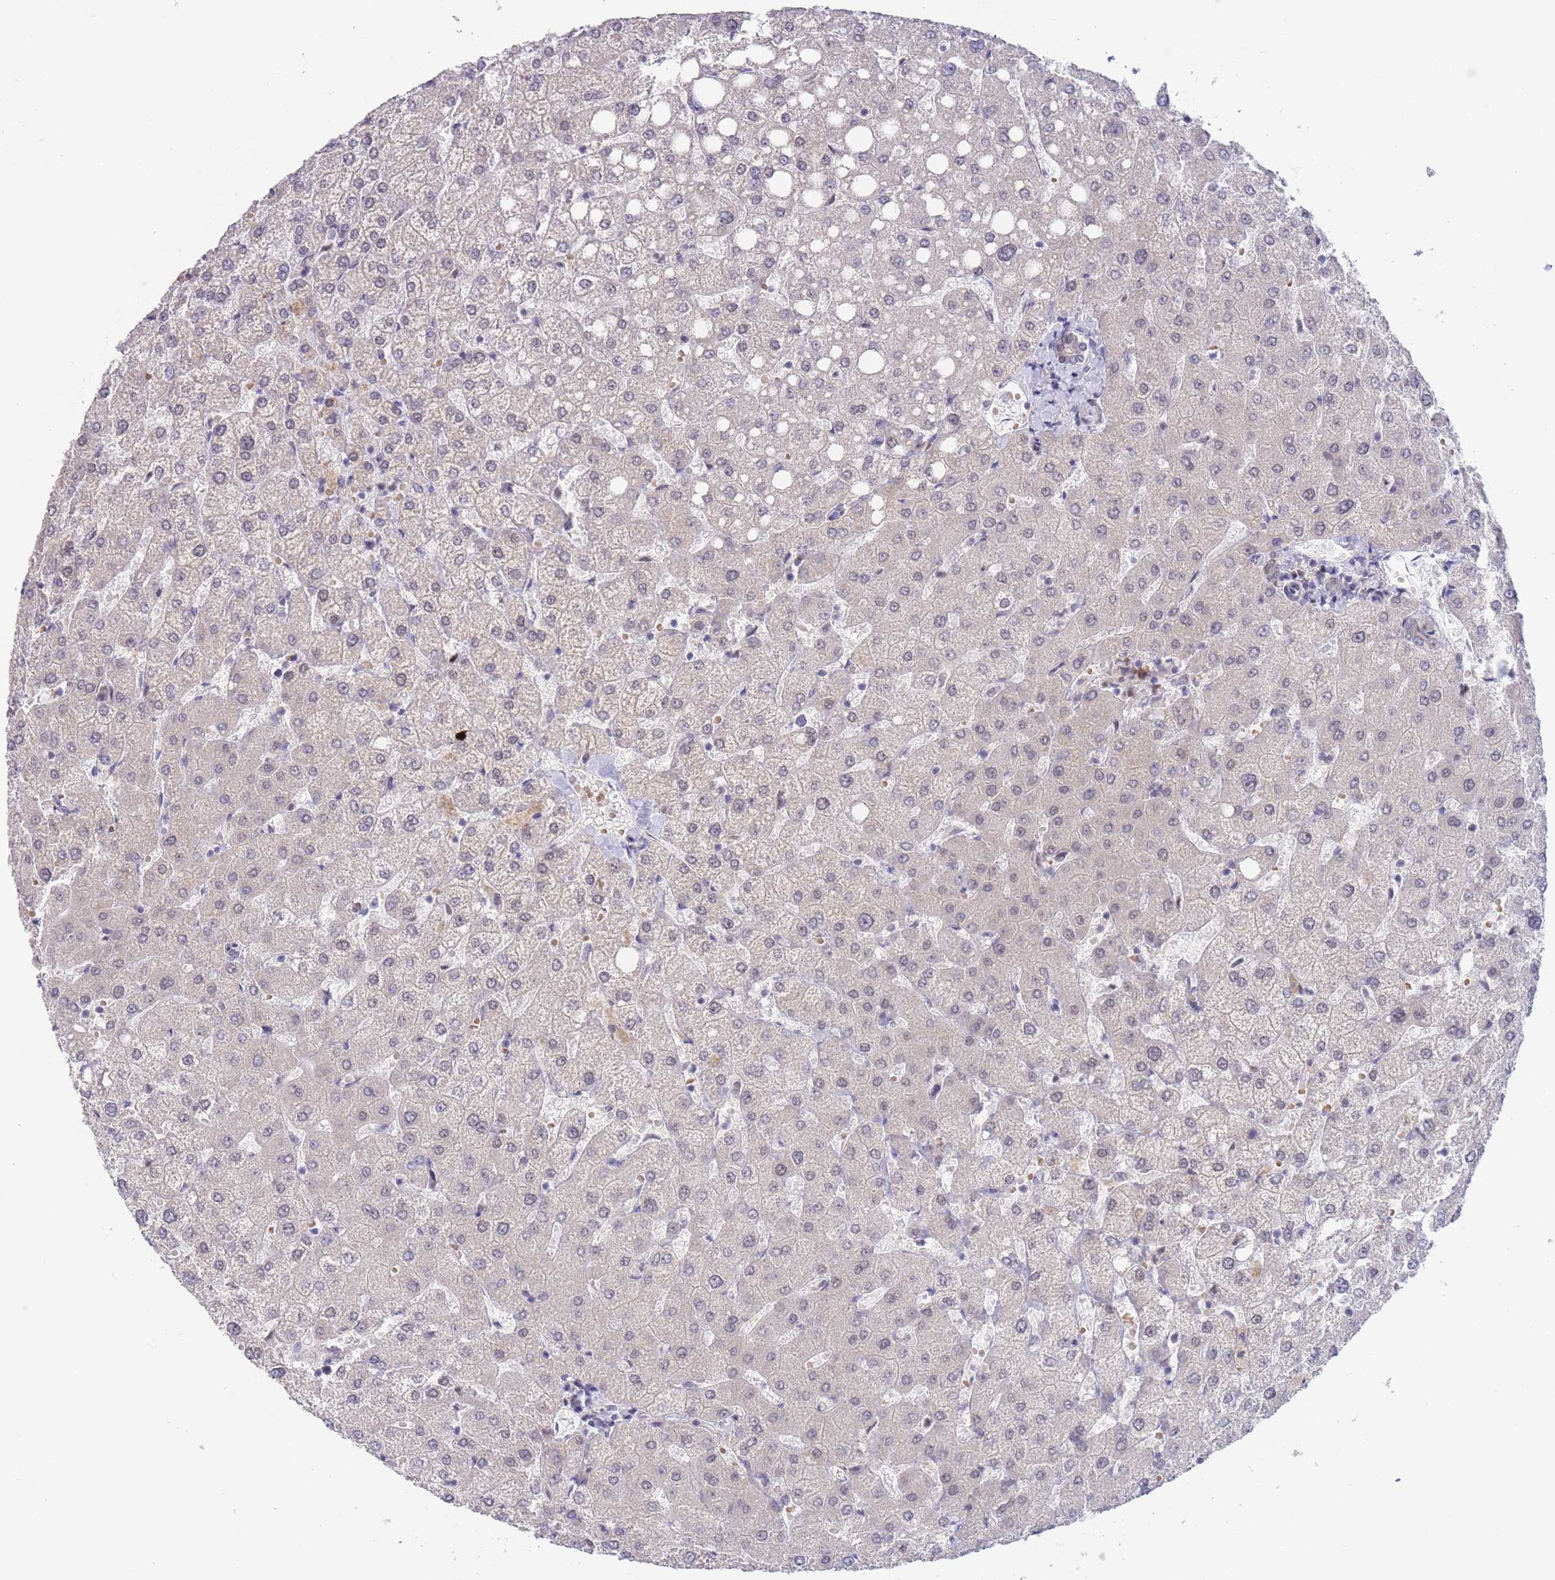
{"staining": {"intensity": "negative", "quantity": "none", "location": "none"}, "tissue": "liver", "cell_type": "Cholangiocytes", "image_type": "normal", "snomed": [{"axis": "morphology", "description": "Normal tissue, NOS"}, {"axis": "topography", "description": "Liver"}], "caption": "IHC photomicrograph of unremarkable human liver stained for a protein (brown), which demonstrates no expression in cholangiocytes.", "gene": "SMAD9", "patient": {"sex": "female", "age": 54}}